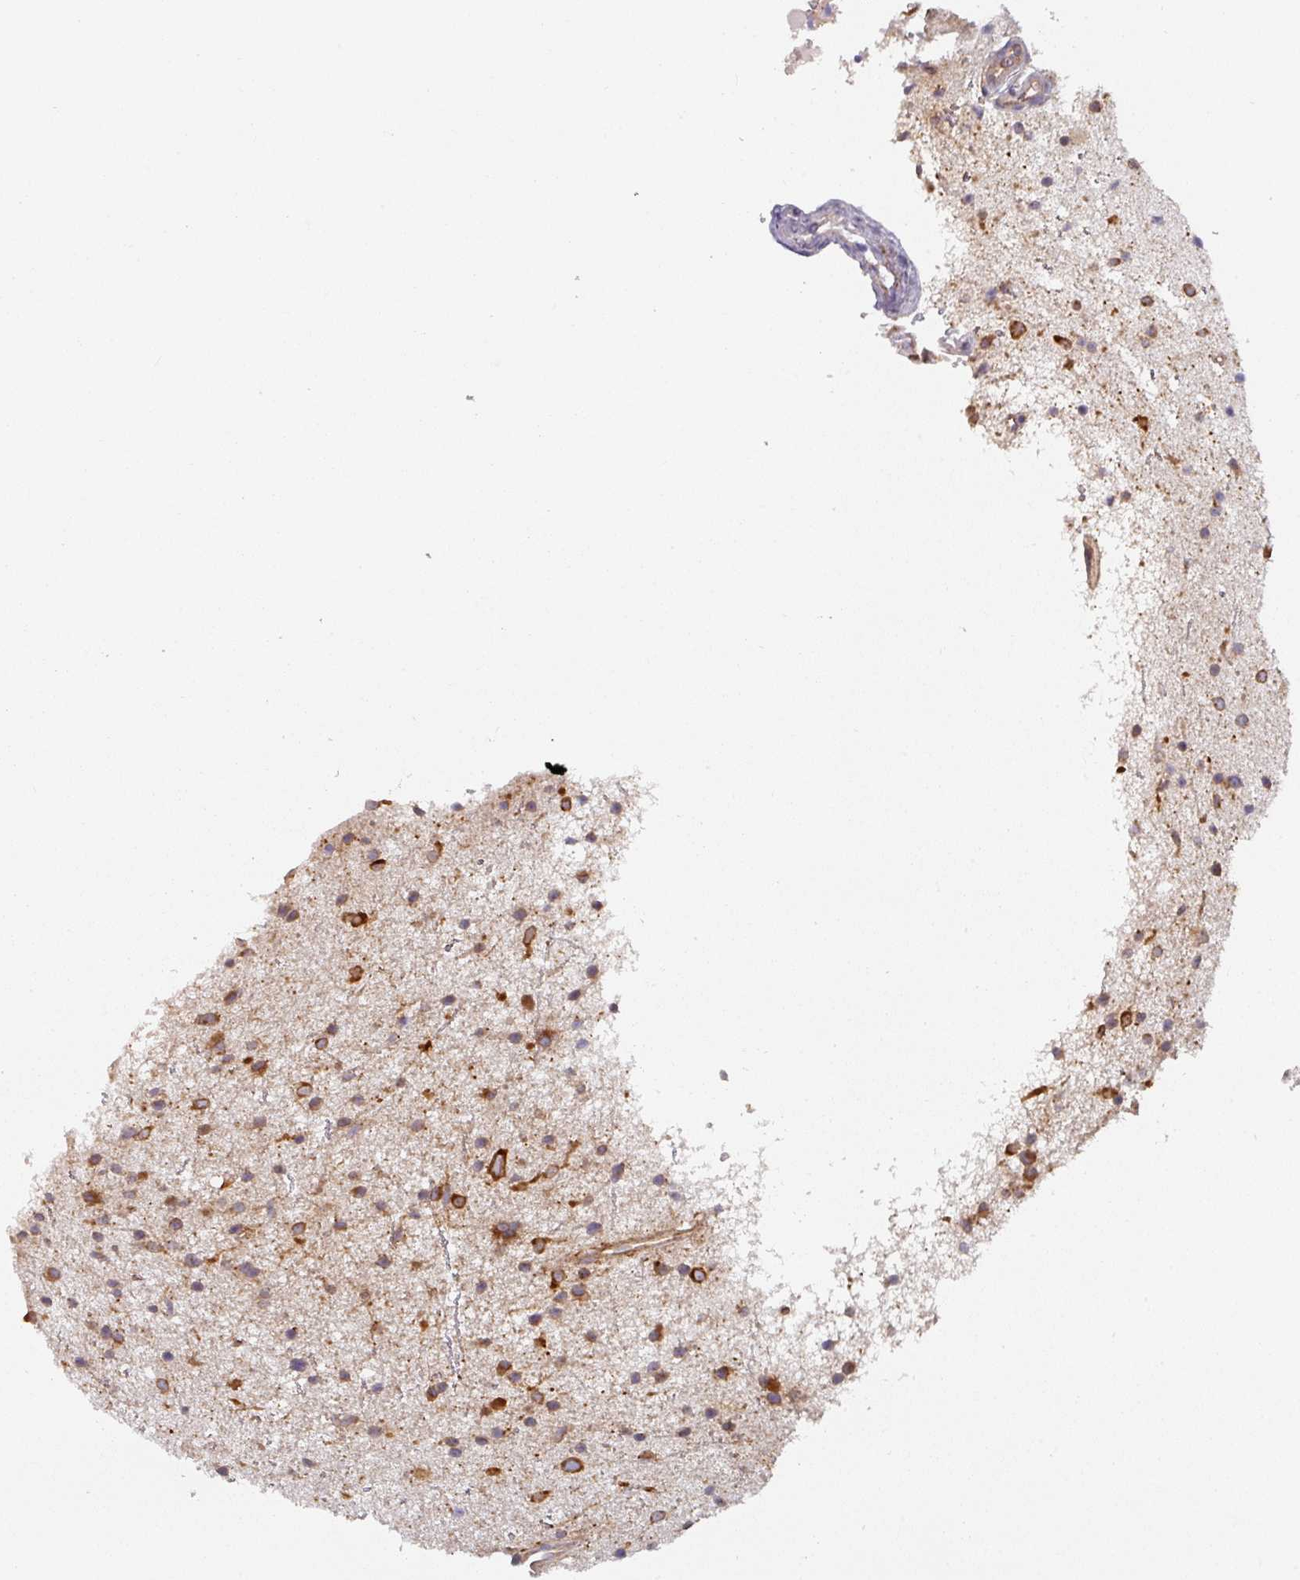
{"staining": {"intensity": "strong", "quantity": "25%-75%", "location": "cytoplasmic/membranous"}, "tissue": "glioma", "cell_type": "Tumor cells", "image_type": "cancer", "snomed": [{"axis": "morphology", "description": "Glioma, malignant, Low grade"}, {"axis": "topography", "description": "Cerebral cortex"}], "caption": "Glioma stained with a protein marker displays strong staining in tumor cells.", "gene": "TAPT1", "patient": {"sex": "female", "age": 39}}